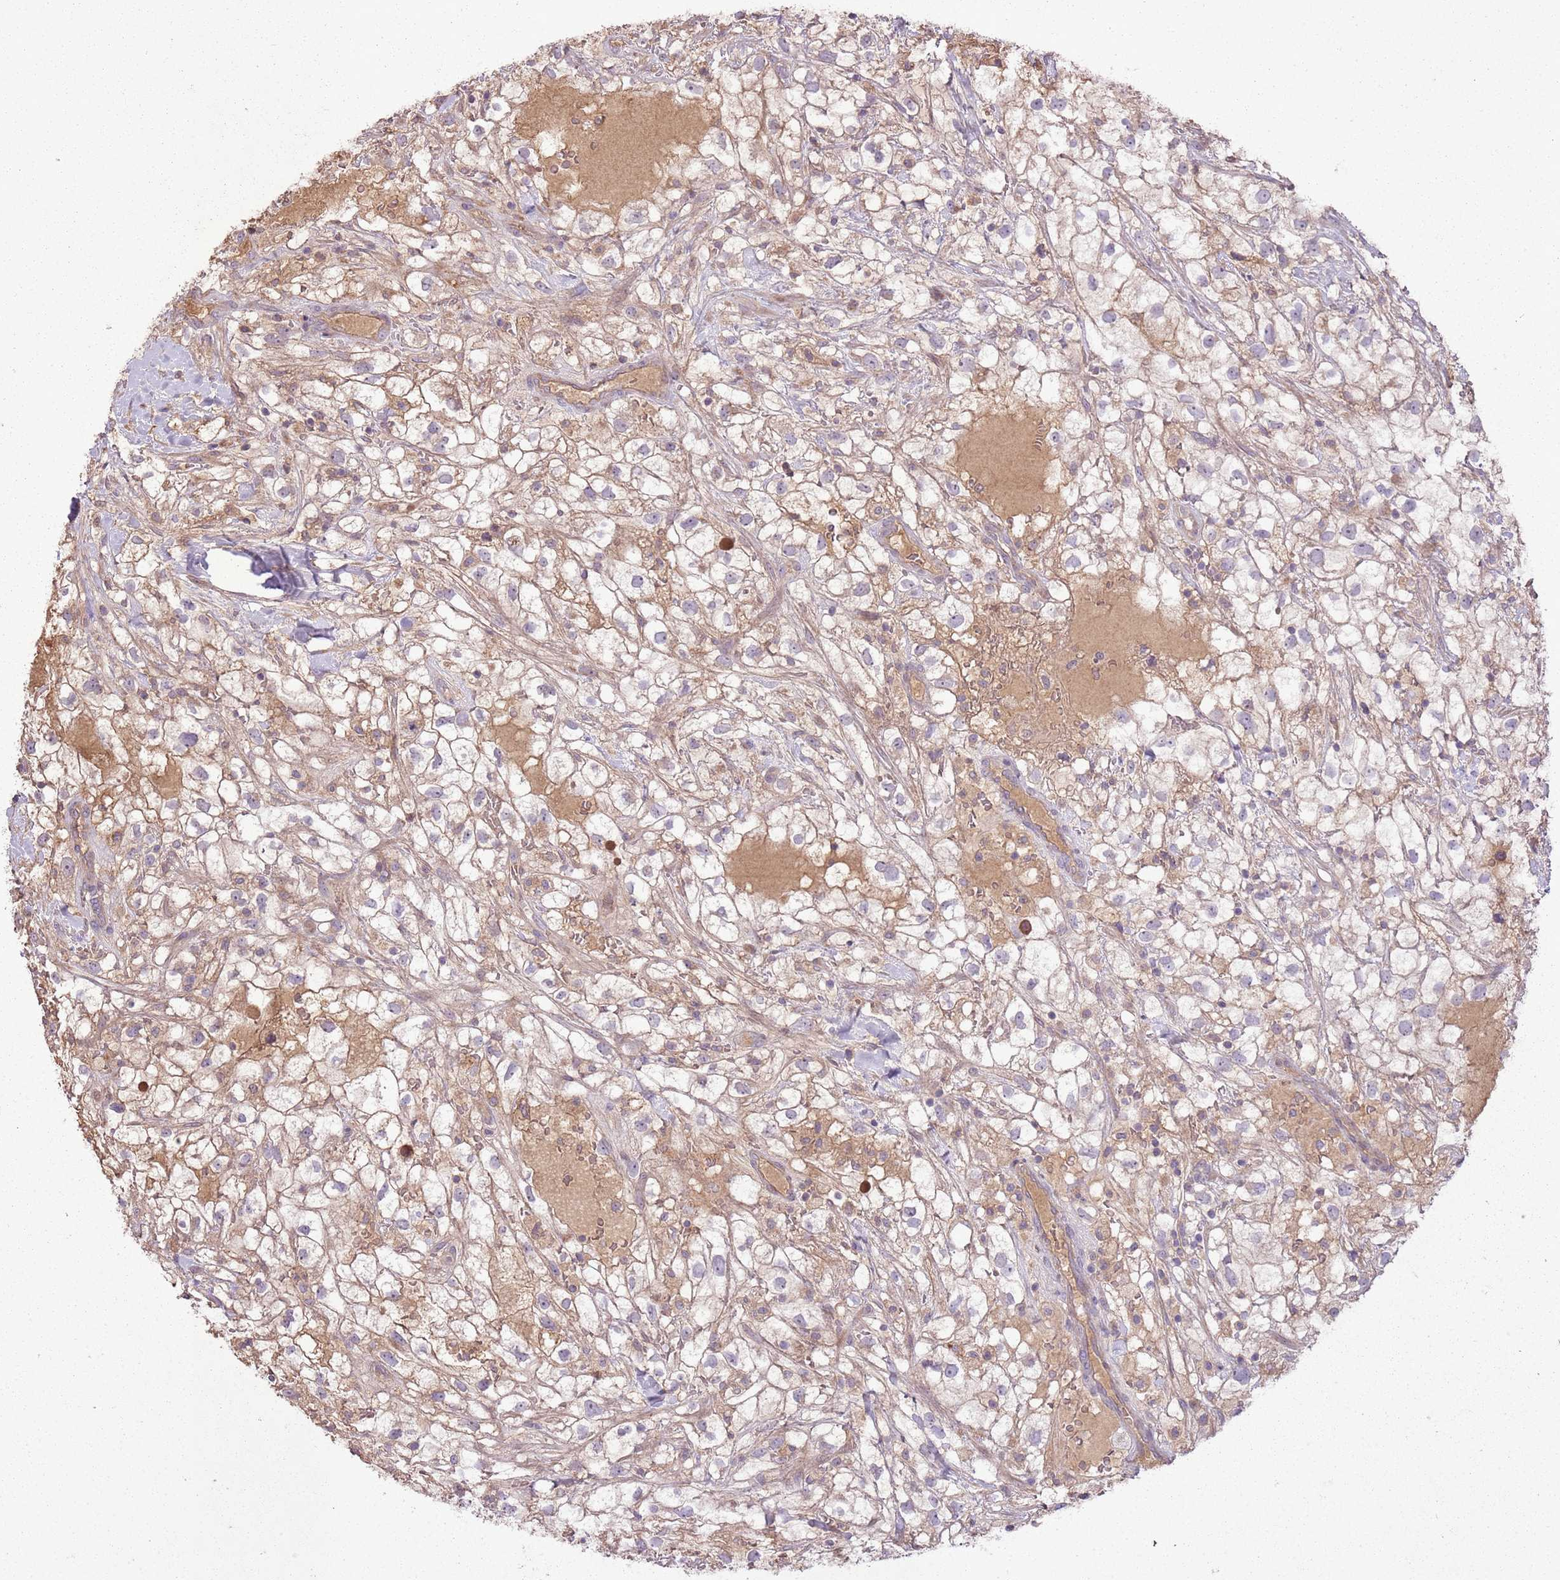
{"staining": {"intensity": "weak", "quantity": "25%-75%", "location": "cytoplasmic/membranous"}, "tissue": "renal cancer", "cell_type": "Tumor cells", "image_type": "cancer", "snomed": [{"axis": "morphology", "description": "Adenocarcinoma, NOS"}, {"axis": "topography", "description": "Kidney"}], "caption": "The photomicrograph reveals immunohistochemical staining of adenocarcinoma (renal). There is weak cytoplasmic/membranous staining is identified in approximately 25%-75% of tumor cells. The staining was performed using DAB (3,3'-diaminobenzidine) to visualize the protein expression in brown, while the nuclei were stained in blue with hematoxylin (Magnification: 20x).", "gene": "ANKRD24", "patient": {"sex": "male", "age": 59}}